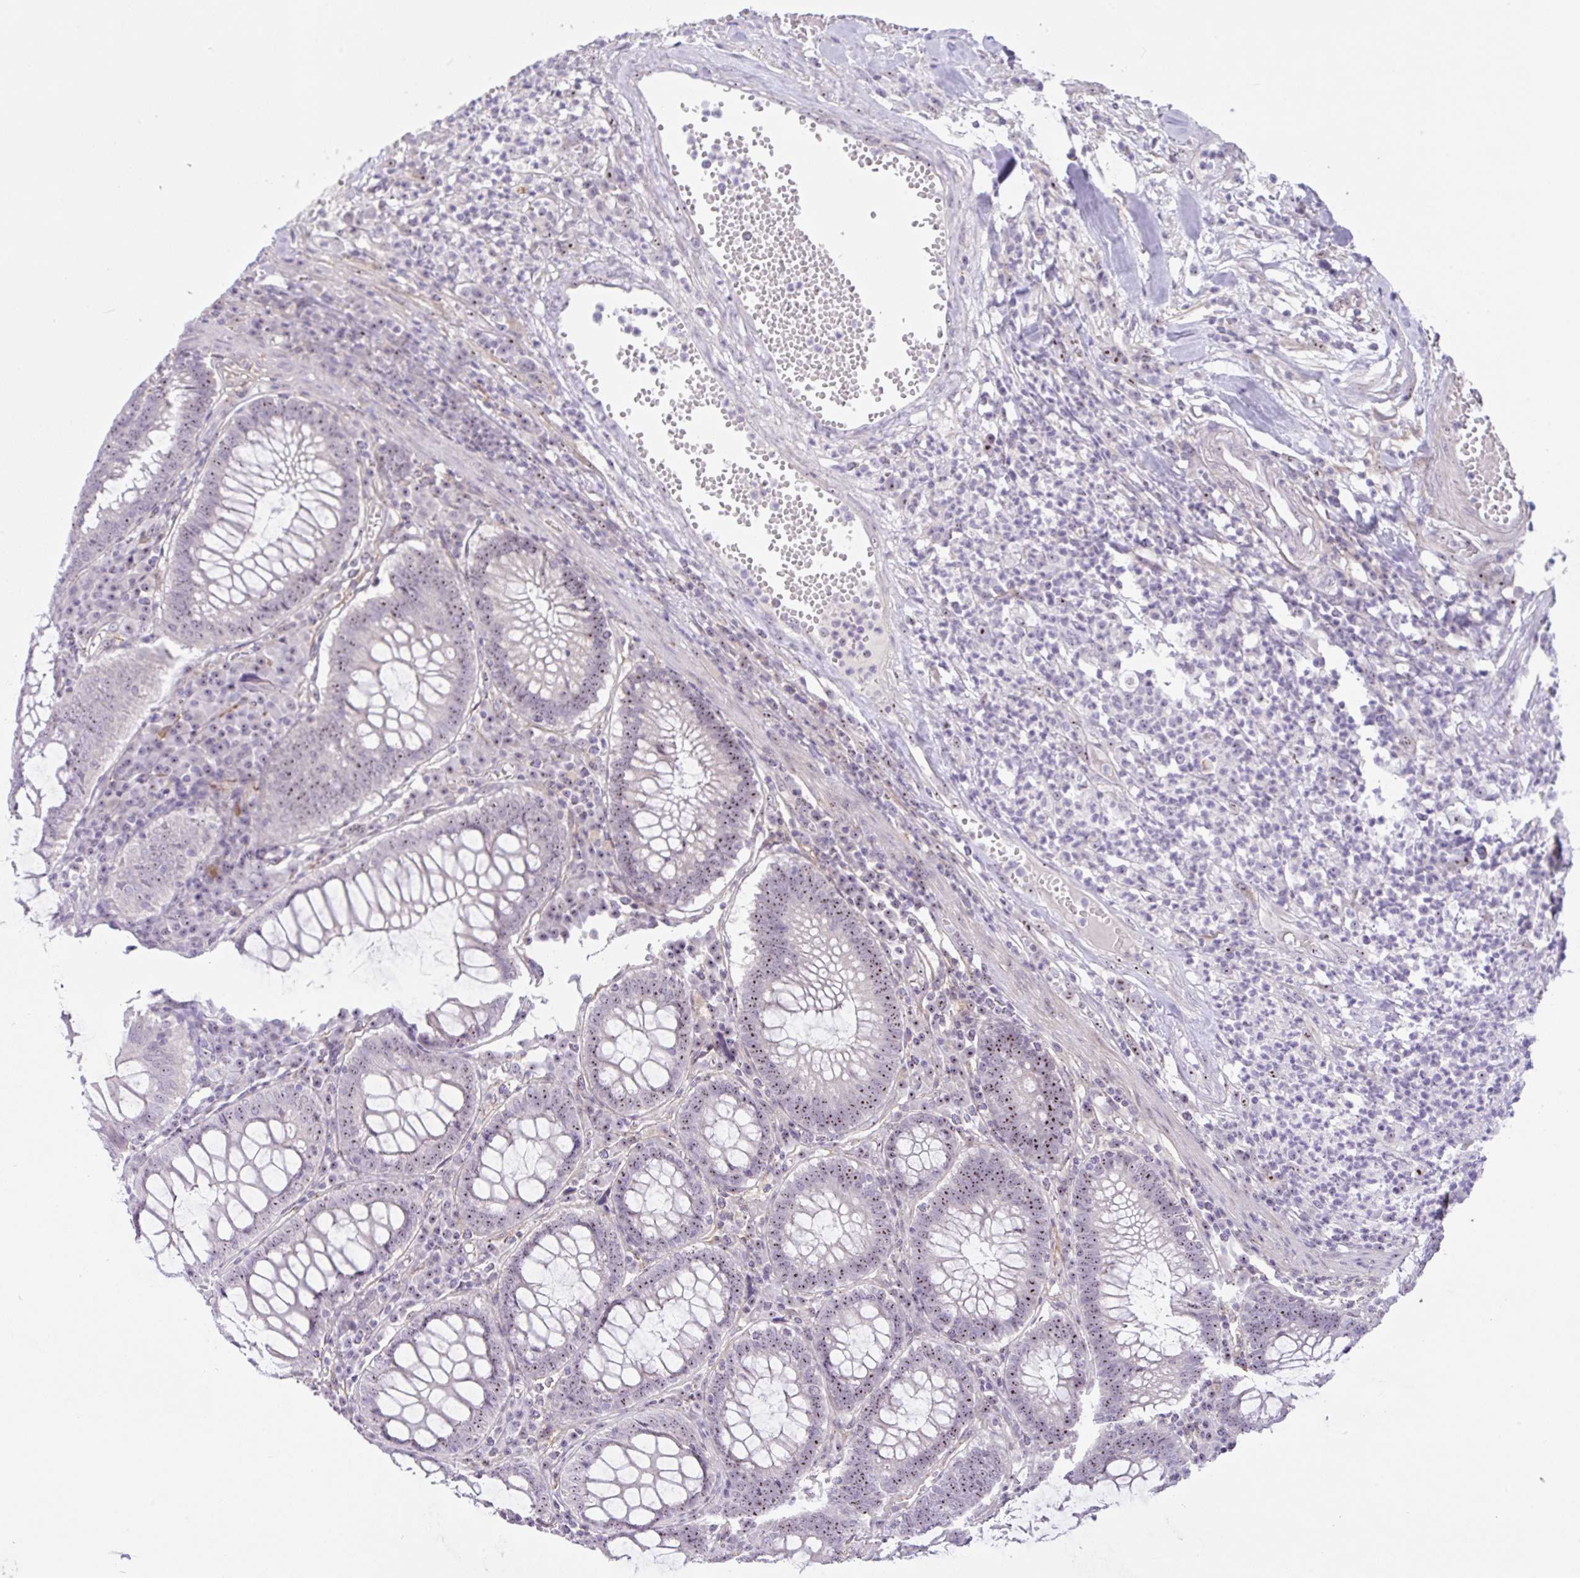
{"staining": {"intensity": "moderate", "quantity": "25%-75%", "location": "nuclear"}, "tissue": "colorectal cancer", "cell_type": "Tumor cells", "image_type": "cancer", "snomed": [{"axis": "morphology", "description": "Adenocarcinoma, NOS"}, {"axis": "topography", "description": "Colon"}], "caption": "The photomicrograph exhibits staining of colorectal adenocarcinoma, revealing moderate nuclear protein positivity (brown color) within tumor cells.", "gene": "MXRA8", "patient": {"sex": "male", "age": 83}}